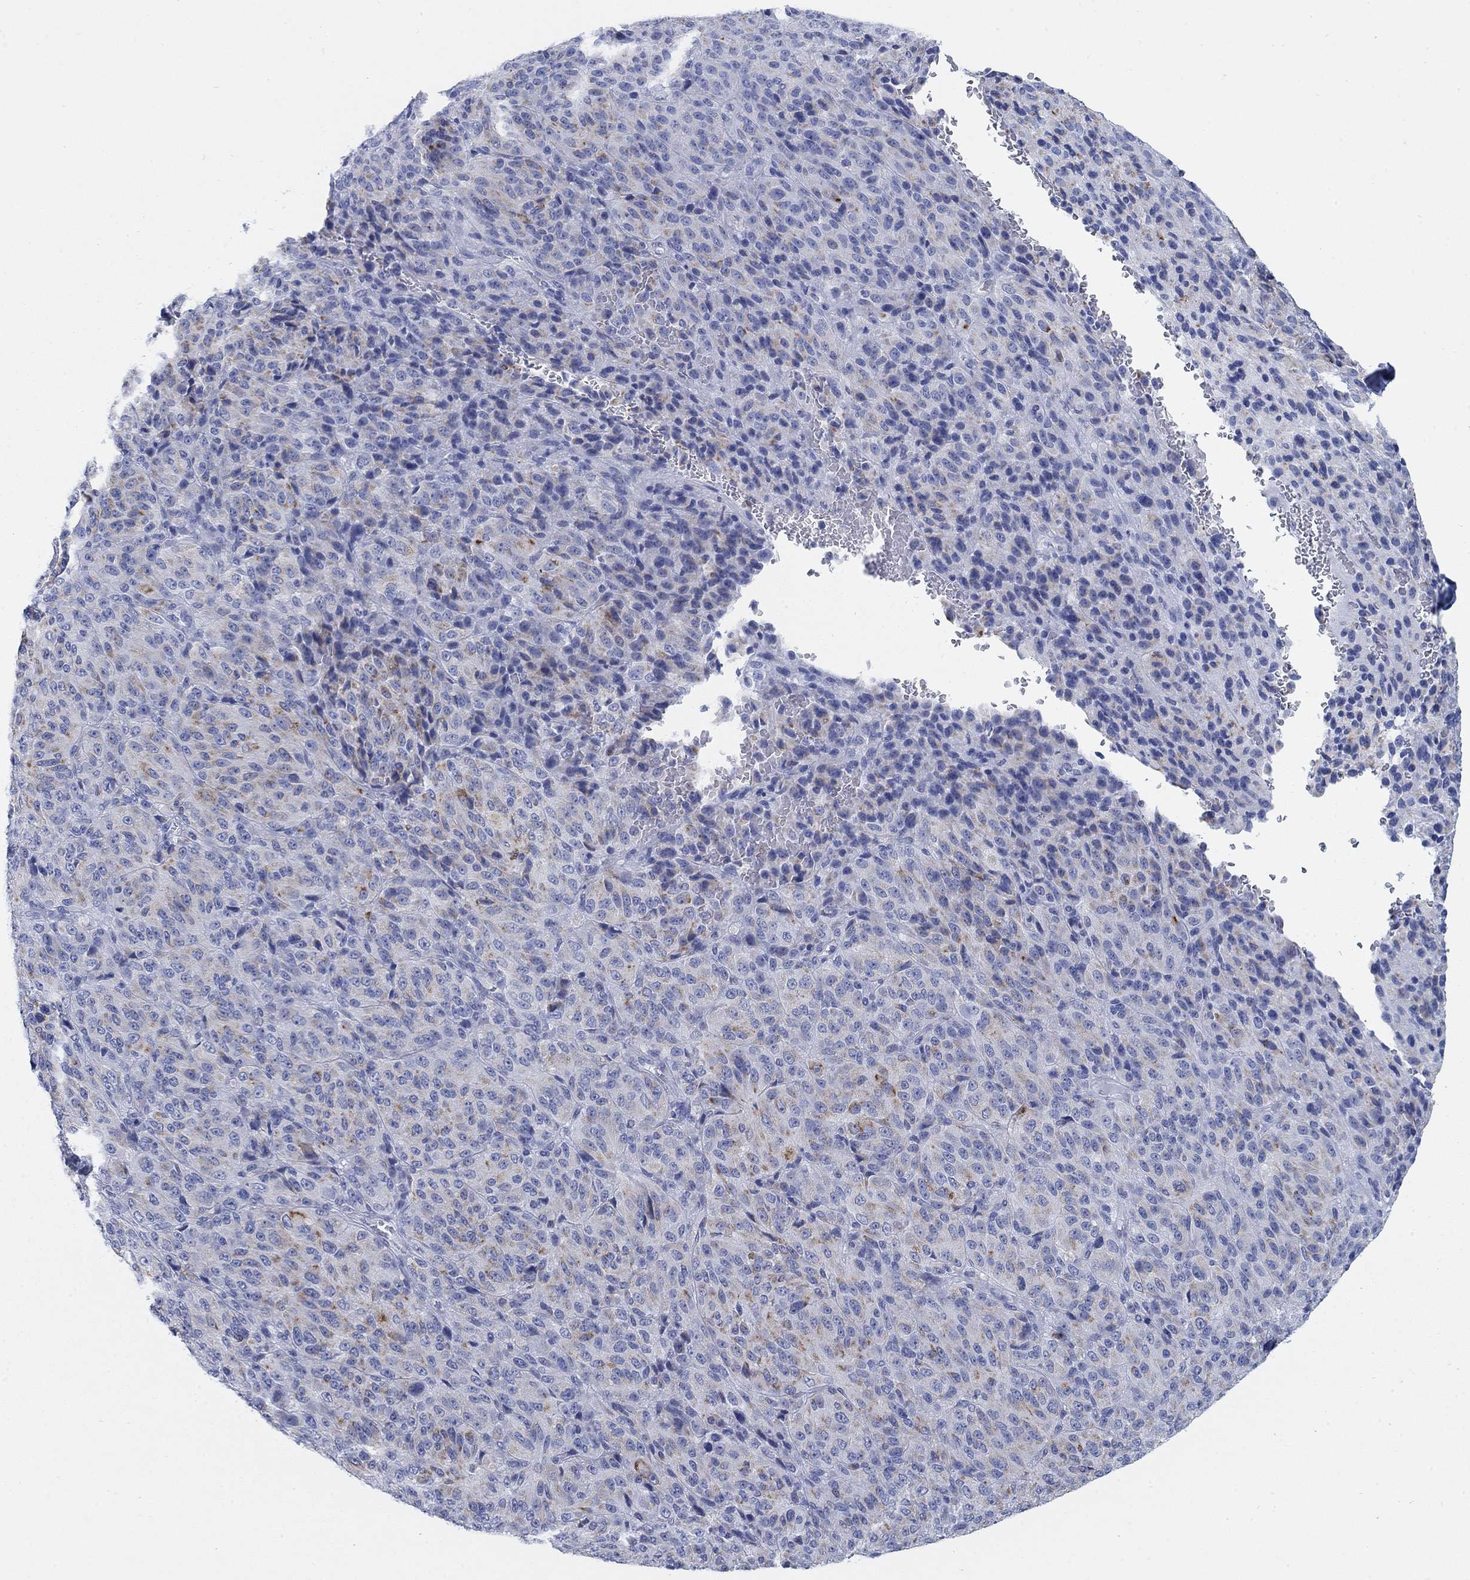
{"staining": {"intensity": "moderate", "quantity": "<25%", "location": "cytoplasmic/membranous"}, "tissue": "melanoma", "cell_type": "Tumor cells", "image_type": "cancer", "snomed": [{"axis": "morphology", "description": "Malignant melanoma, Metastatic site"}, {"axis": "topography", "description": "Brain"}], "caption": "Moderate cytoplasmic/membranous positivity for a protein is present in about <25% of tumor cells of melanoma using immunohistochemistry.", "gene": "SCCPDH", "patient": {"sex": "female", "age": 56}}